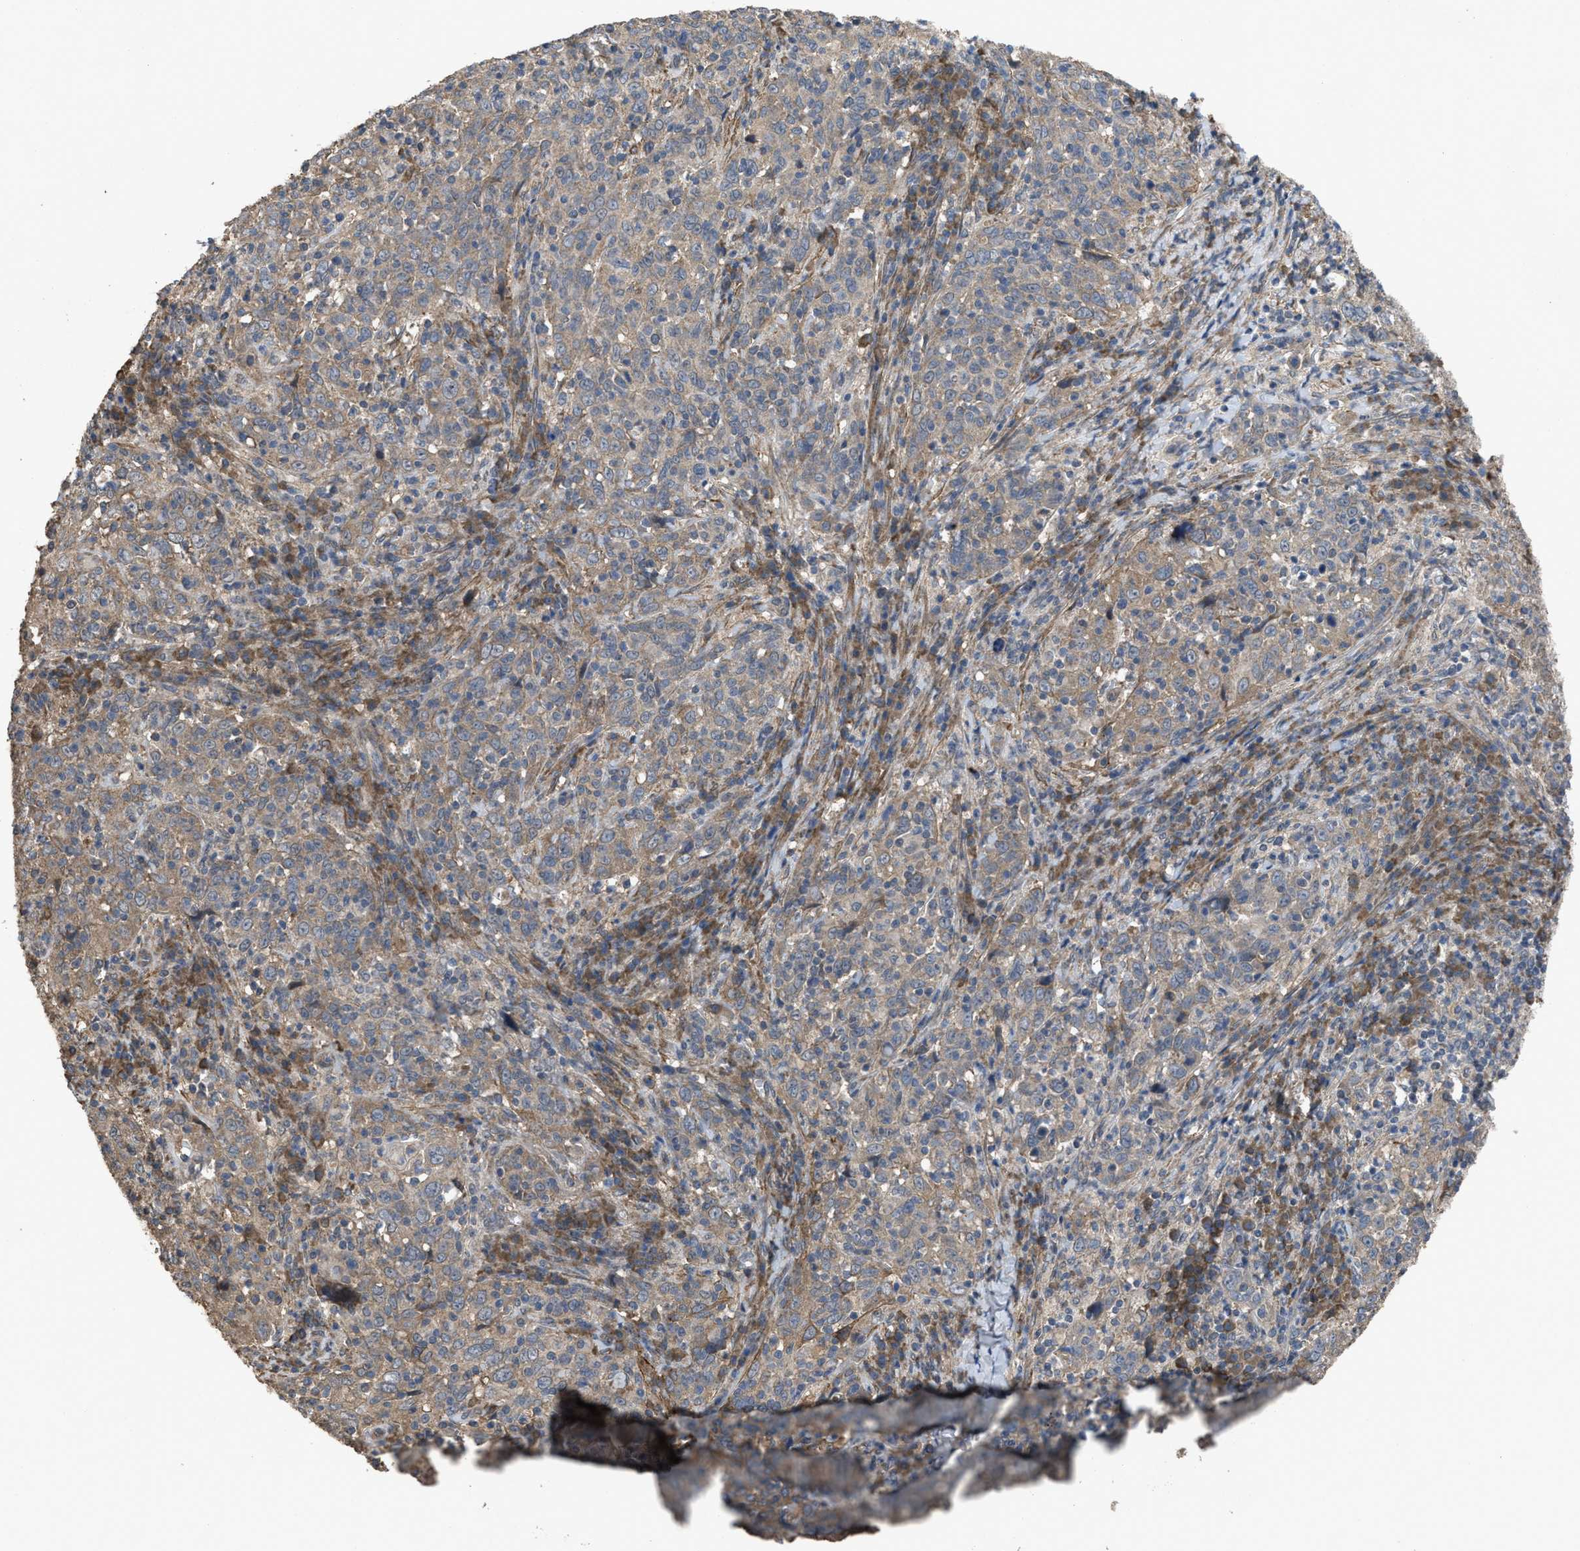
{"staining": {"intensity": "moderate", "quantity": ">75%", "location": "cytoplasmic/membranous"}, "tissue": "cervical cancer", "cell_type": "Tumor cells", "image_type": "cancer", "snomed": [{"axis": "morphology", "description": "Squamous cell carcinoma, NOS"}, {"axis": "topography", "description": "Cervix"}], "caption": "About >75% of tumor cells in human squamous cell carcinoma (cervical) display moderate cytoplasmic/membranous protein expression as visualized by brown immunohistochemical staining.", "gene": "ARL6", "patient": {"sex": "female", "age": 46}}